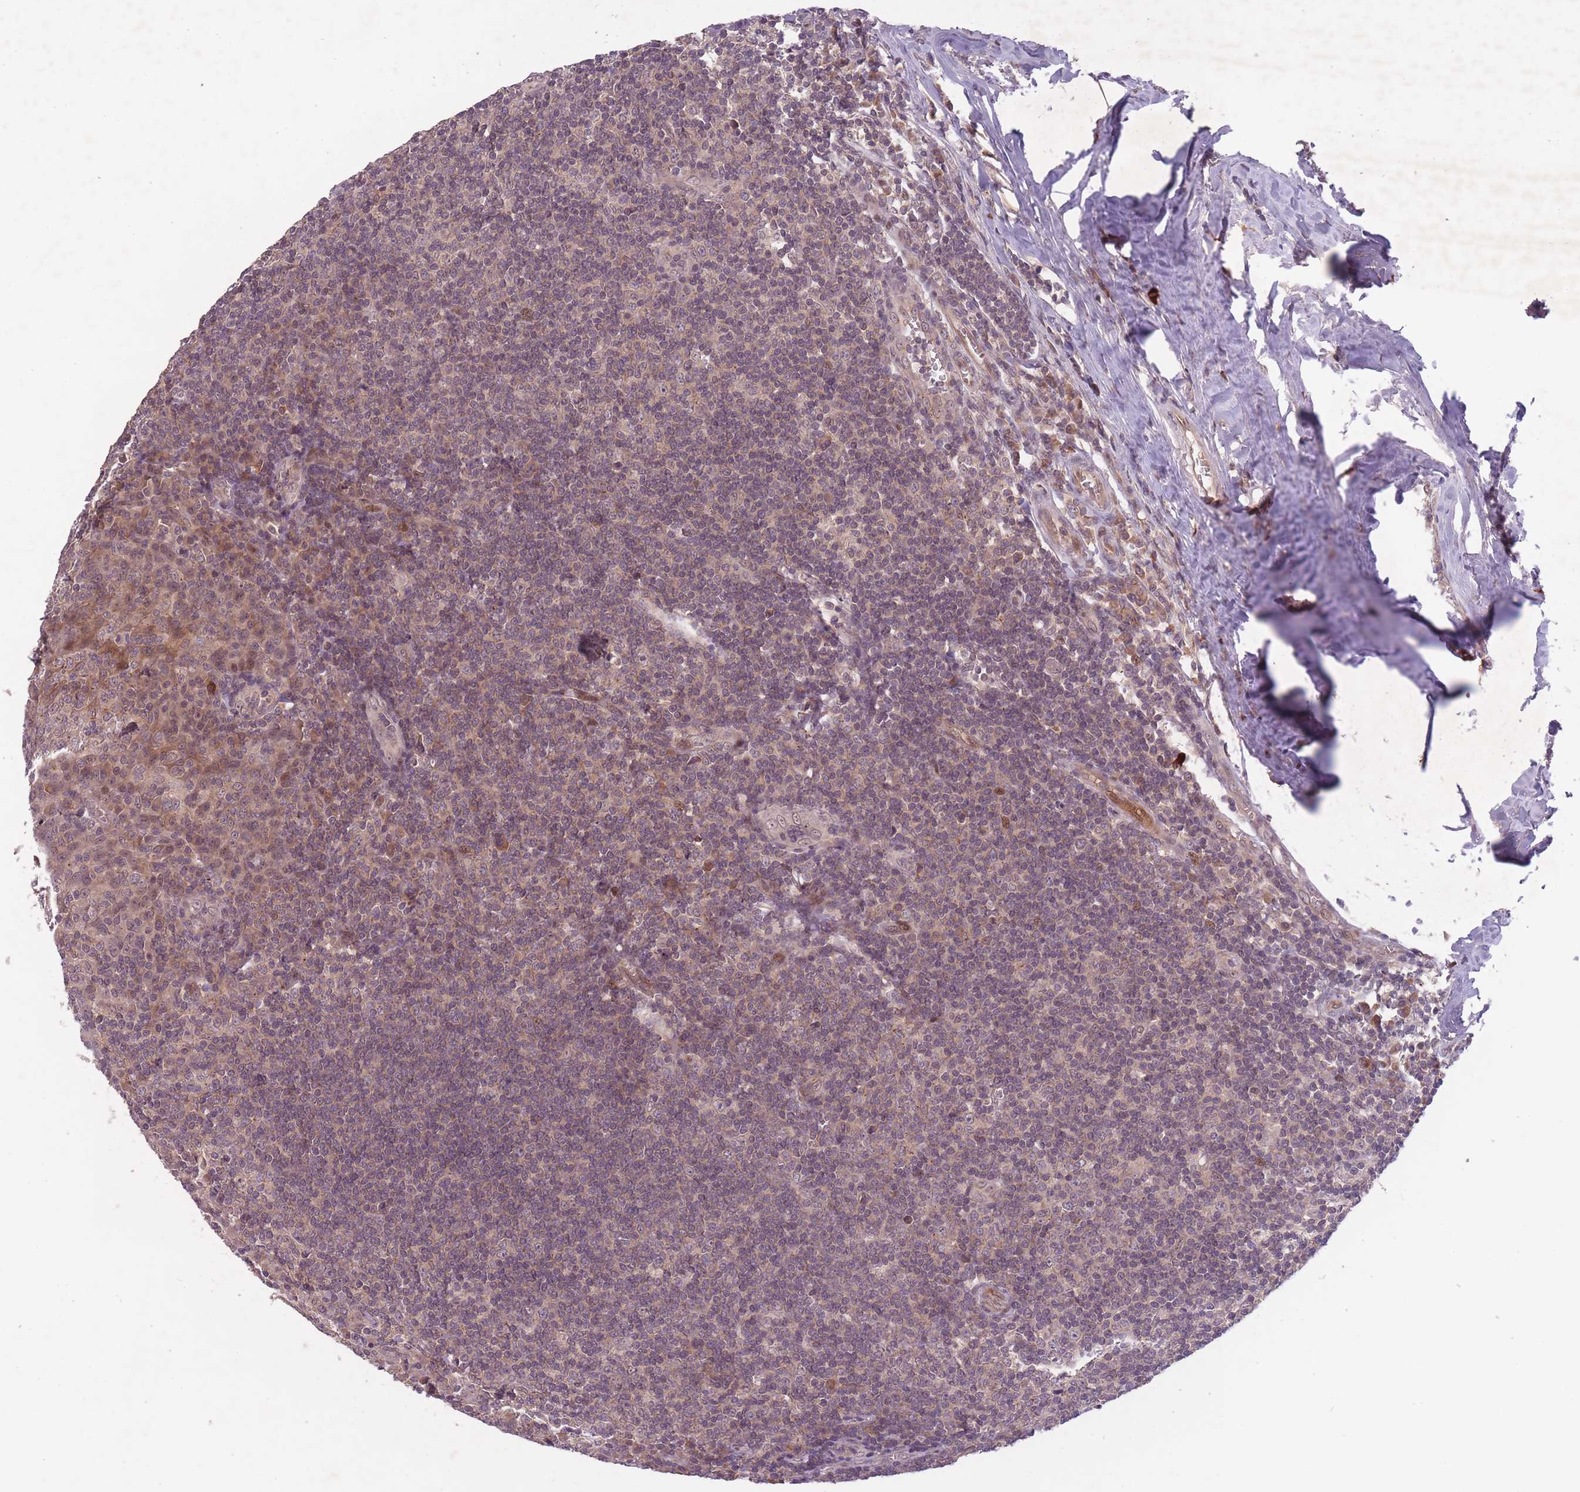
{"staining": {"intensity": "weak", "quantity": "25%-75%", "location": "cytoplasmic/membranous"}, "tissue": "tonsil", "cell_type": "Germinal center cells", "image_type": "normal", "snomed": [{"axis": "morphology", "description": "Normal tissue, NOS"}, {"axis": "topography", "description": "Tonsil"}], "caption": "Germinal center cells show low levels of weak cytoplasmic/membranous expression in approximately 25%-75% of cells in benign human tonsil. (IHC, brightfield microscopy, high magnification).", "gene": "SECTM1", "patient": {"sex": "male", "age": 27}}